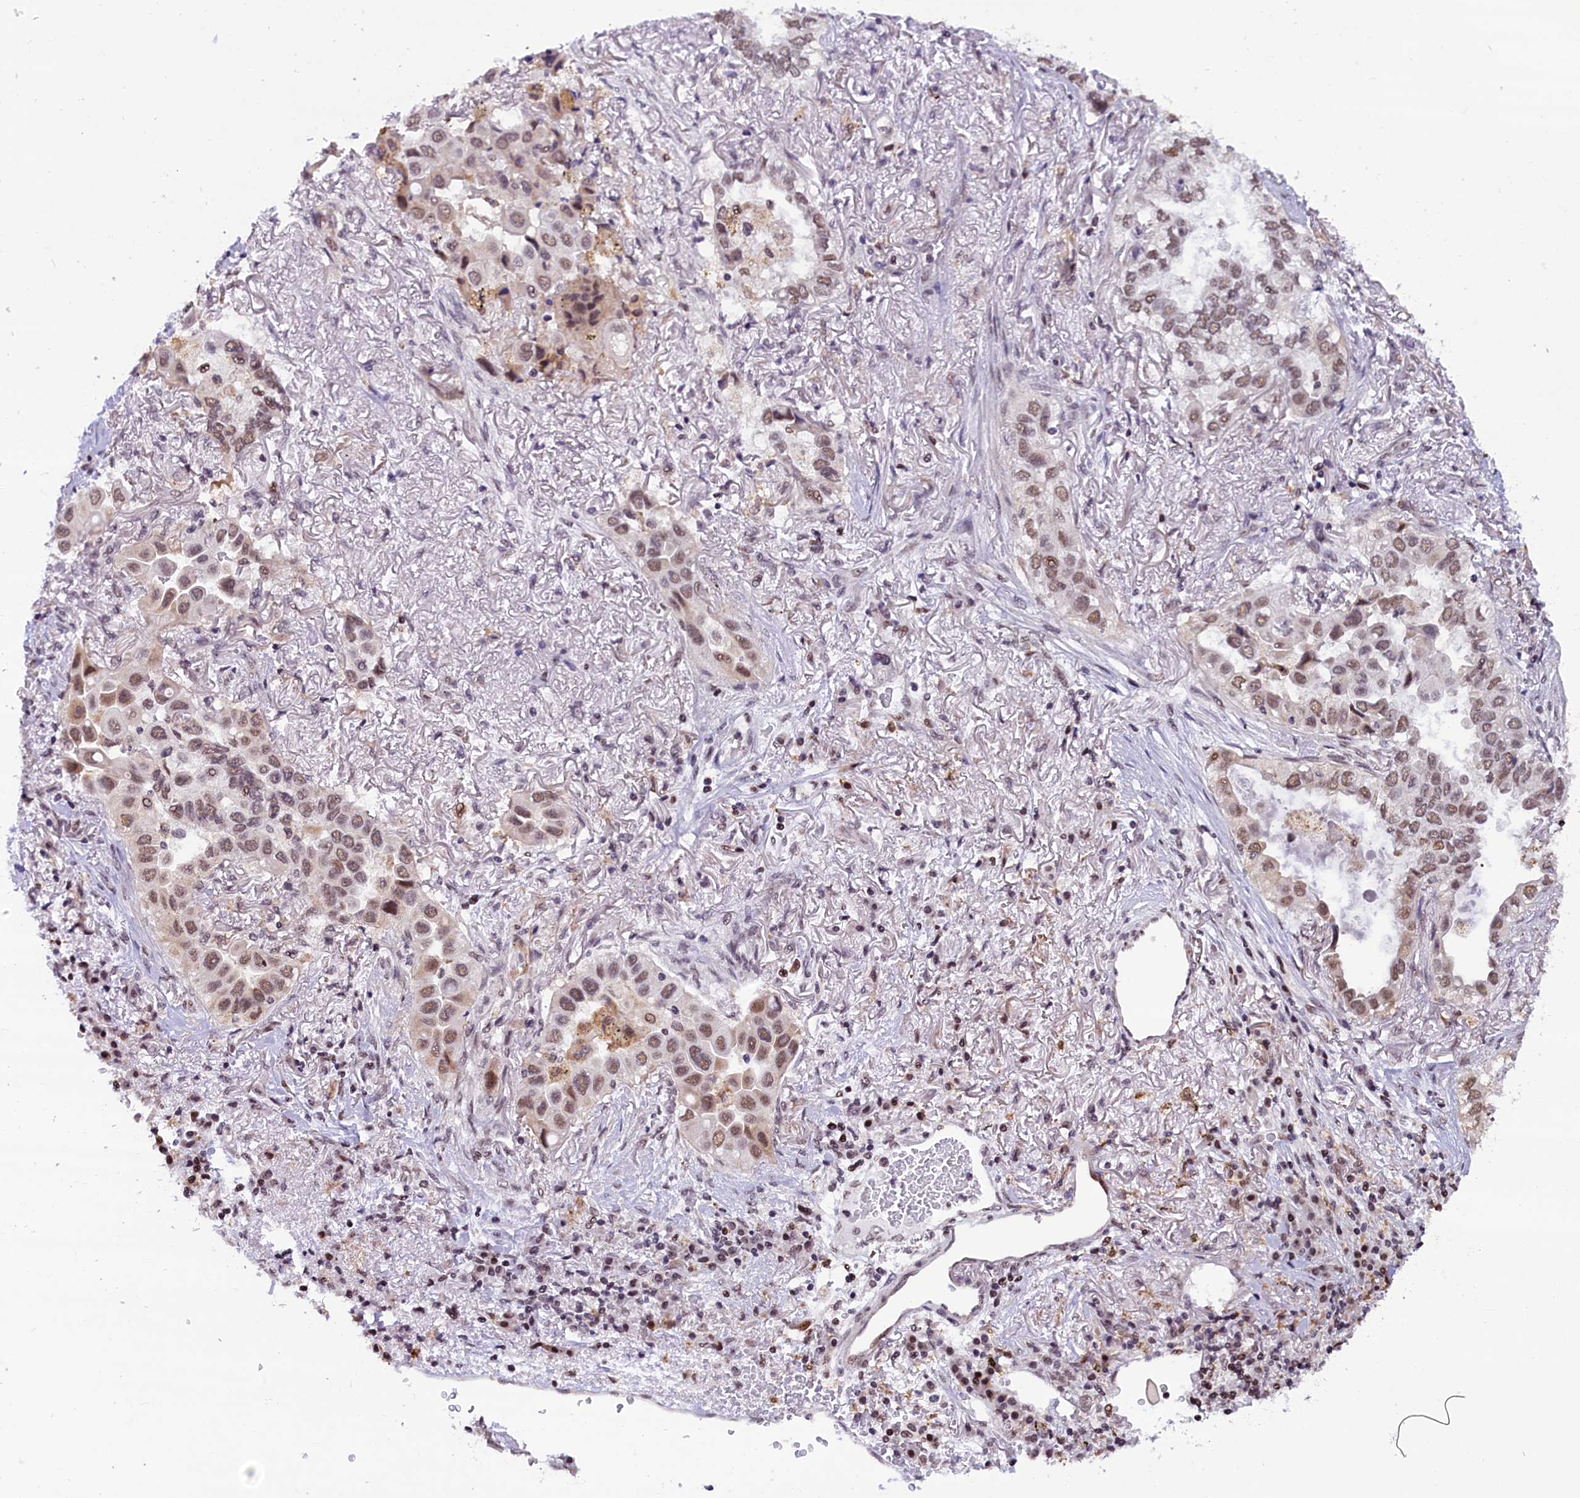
{"staining": {"intensity": "moderate", "quantity": ">75%", "location": "nuclear"}, "tissue": "lung cancer", "cell_type": "Tumor cells", "image_type": "cancer", "snomed": [{"axis": "morphology", "description": "Adenocarcinoma, NOS"}, {"axis": "topography", "description": "Lung"}], "caption": "Immunohistochemistry (DAB) staining of human lung cancer (adenocarcinoma) reveals moderate nuclear protein staining in about >75% of tumor cells.", "gene": "CDYL2", "patient": {"sex": "female", "age": 76}}